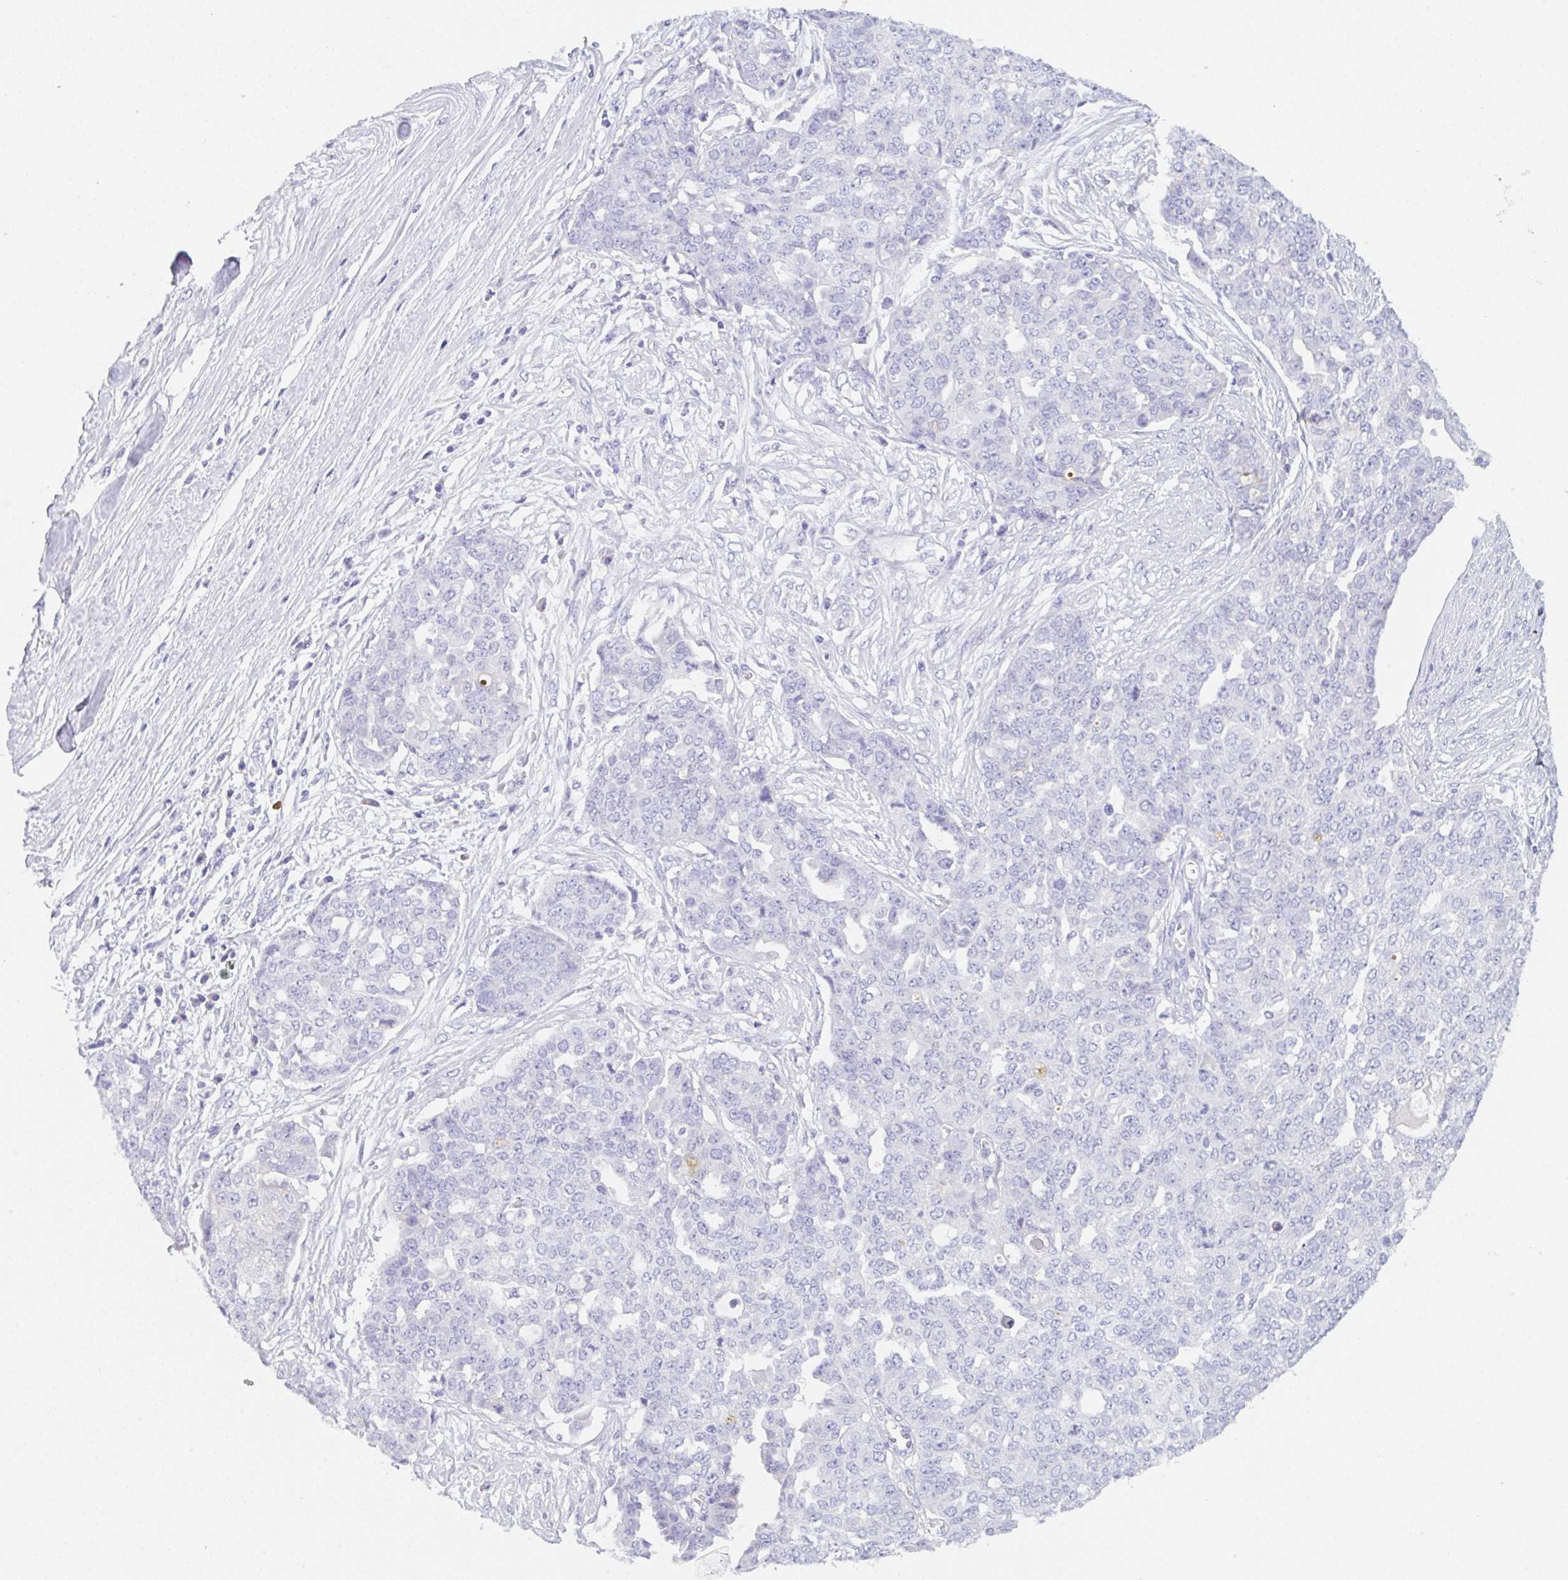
{"staining": {"intensity": "negative", "quantity": "none", "location": "none"}, "tissue": "ovarian cancer", "cell_type": "Tumor cells", "image_type": "cancer", "snomed": [{"axis": "morphology", "description": "Cystadenocarcinoma, serous, NOS"}, {"axis": "topography", "description": "Soft tissue"}, {"axis": "topography", "description": "Ovary"}], "caption": "This photomicrograph is of ovarian serous cystadenocarcinoma stained with immunohistochemistry to label a protein in brown with the nuclei are counter-stained blue. There is no expression in tumor cells.", "gene": "KLK8", "patient": {"sex": "female", "age": 57}}